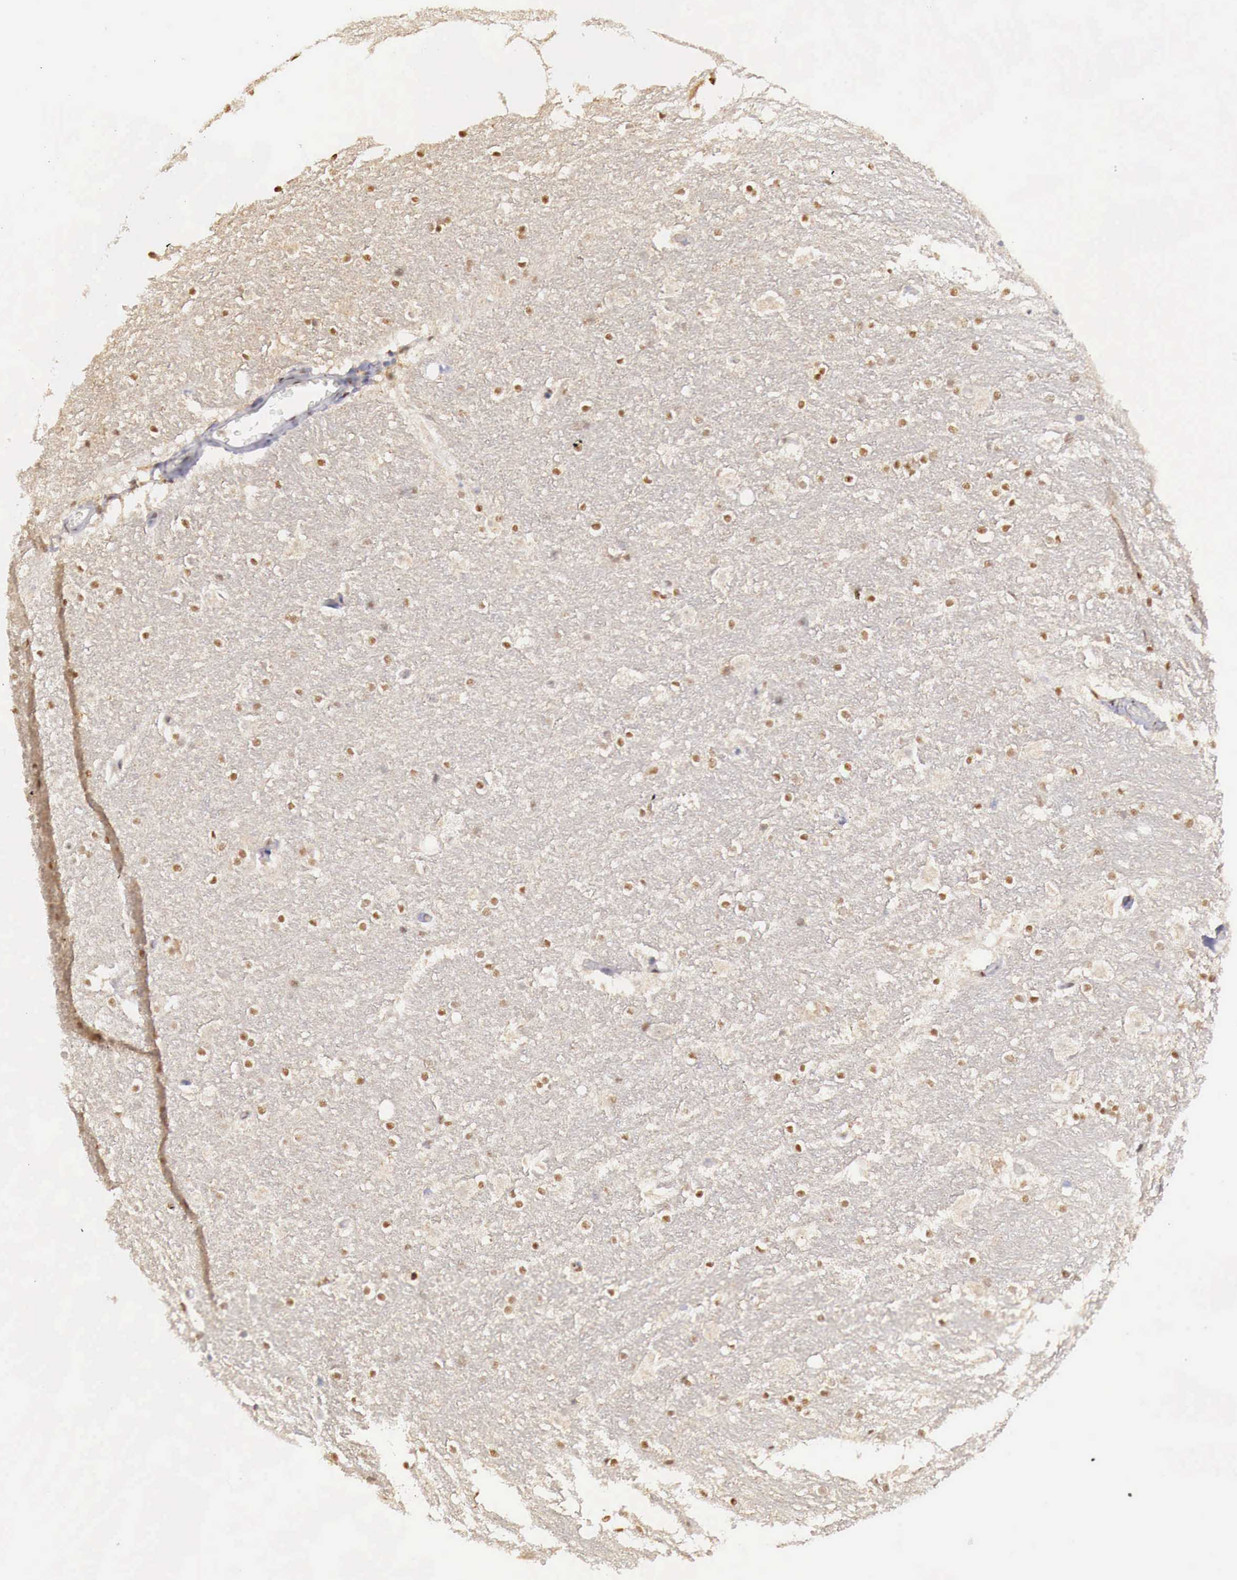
{"staining": {"intensity": "moderate", "quantity": "25%-75%", "location": "nuclear"}, "tissue": "hippocampus", "cell_type": "Glial cells", "image_type": "normal", "snomed": [{"axis": "morphology", "description": "Normal tissue, NOS"}, {"axis": "topography", "description": "Hippocampus"}], "caption": "The photomicrograph shows immunohistochemical staining of normal hippocampus. There is moderate nuclear staining is seen in about 25%-75% of glial cells.", "gene": "UBA1", "patient": {"sex": "female", "age": 19}}